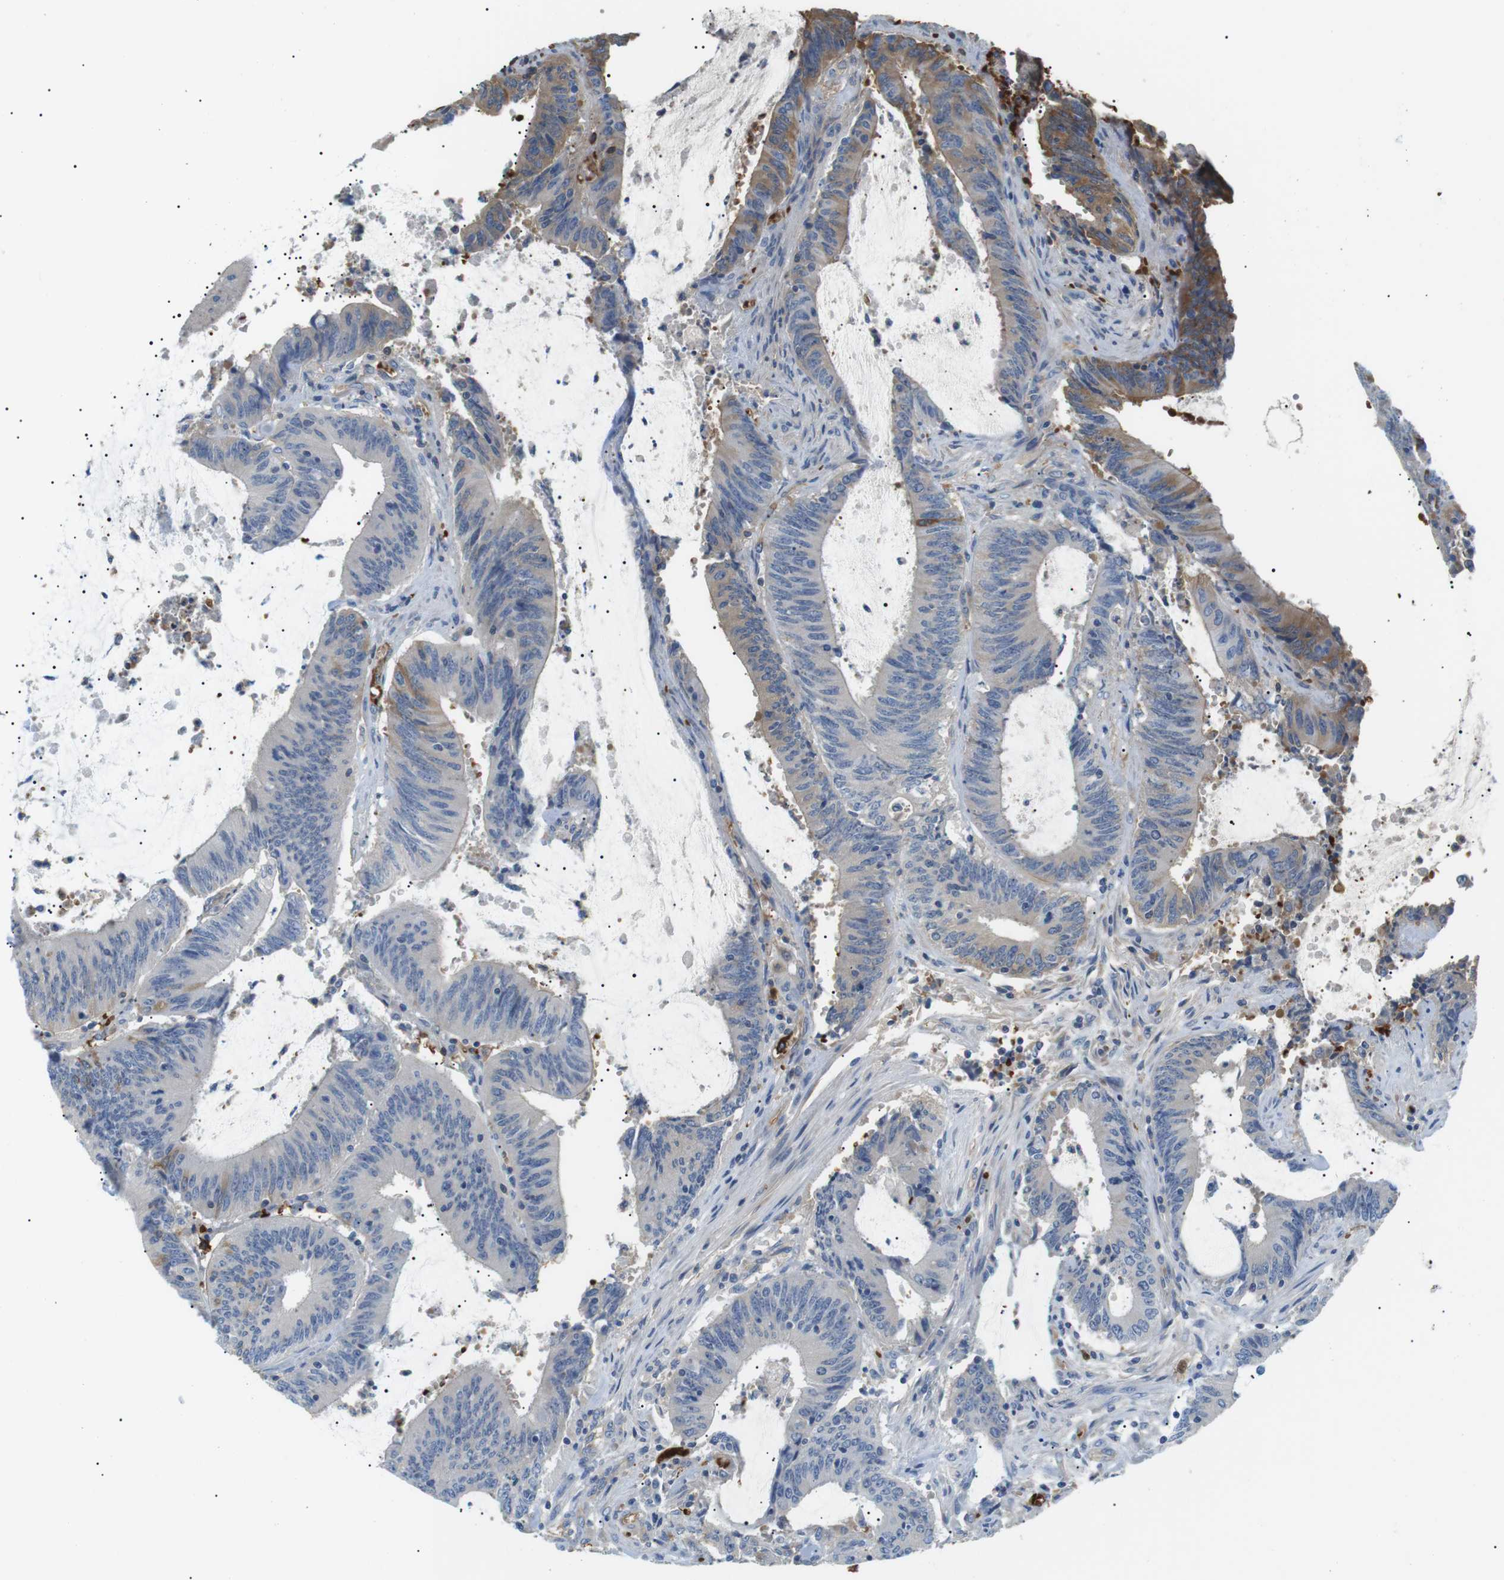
{"staining": {"intensity": "moderate", "quantity": "<25%", "location": "cytoplasmic/membranous"}, "tissue": "colorectal cancer", "cell_type": "Tumor cells", "image_type": "cancer", "snomed": [{"axis": "morphology", "description": "Normal tissue, NOS"}, {"axis": "morphology", "description": "Adenocarcinoma, NOS"}, {"axis": "topography", "description": "Rectum"}], "caption": "Tumor cells show low levels of moderate cytoplasmic/membranous staining in about <25% of cells in colorectal adenocarcinoma.", "gene": "ADCY10", "patient": {"sex": "female", "age": 66}}